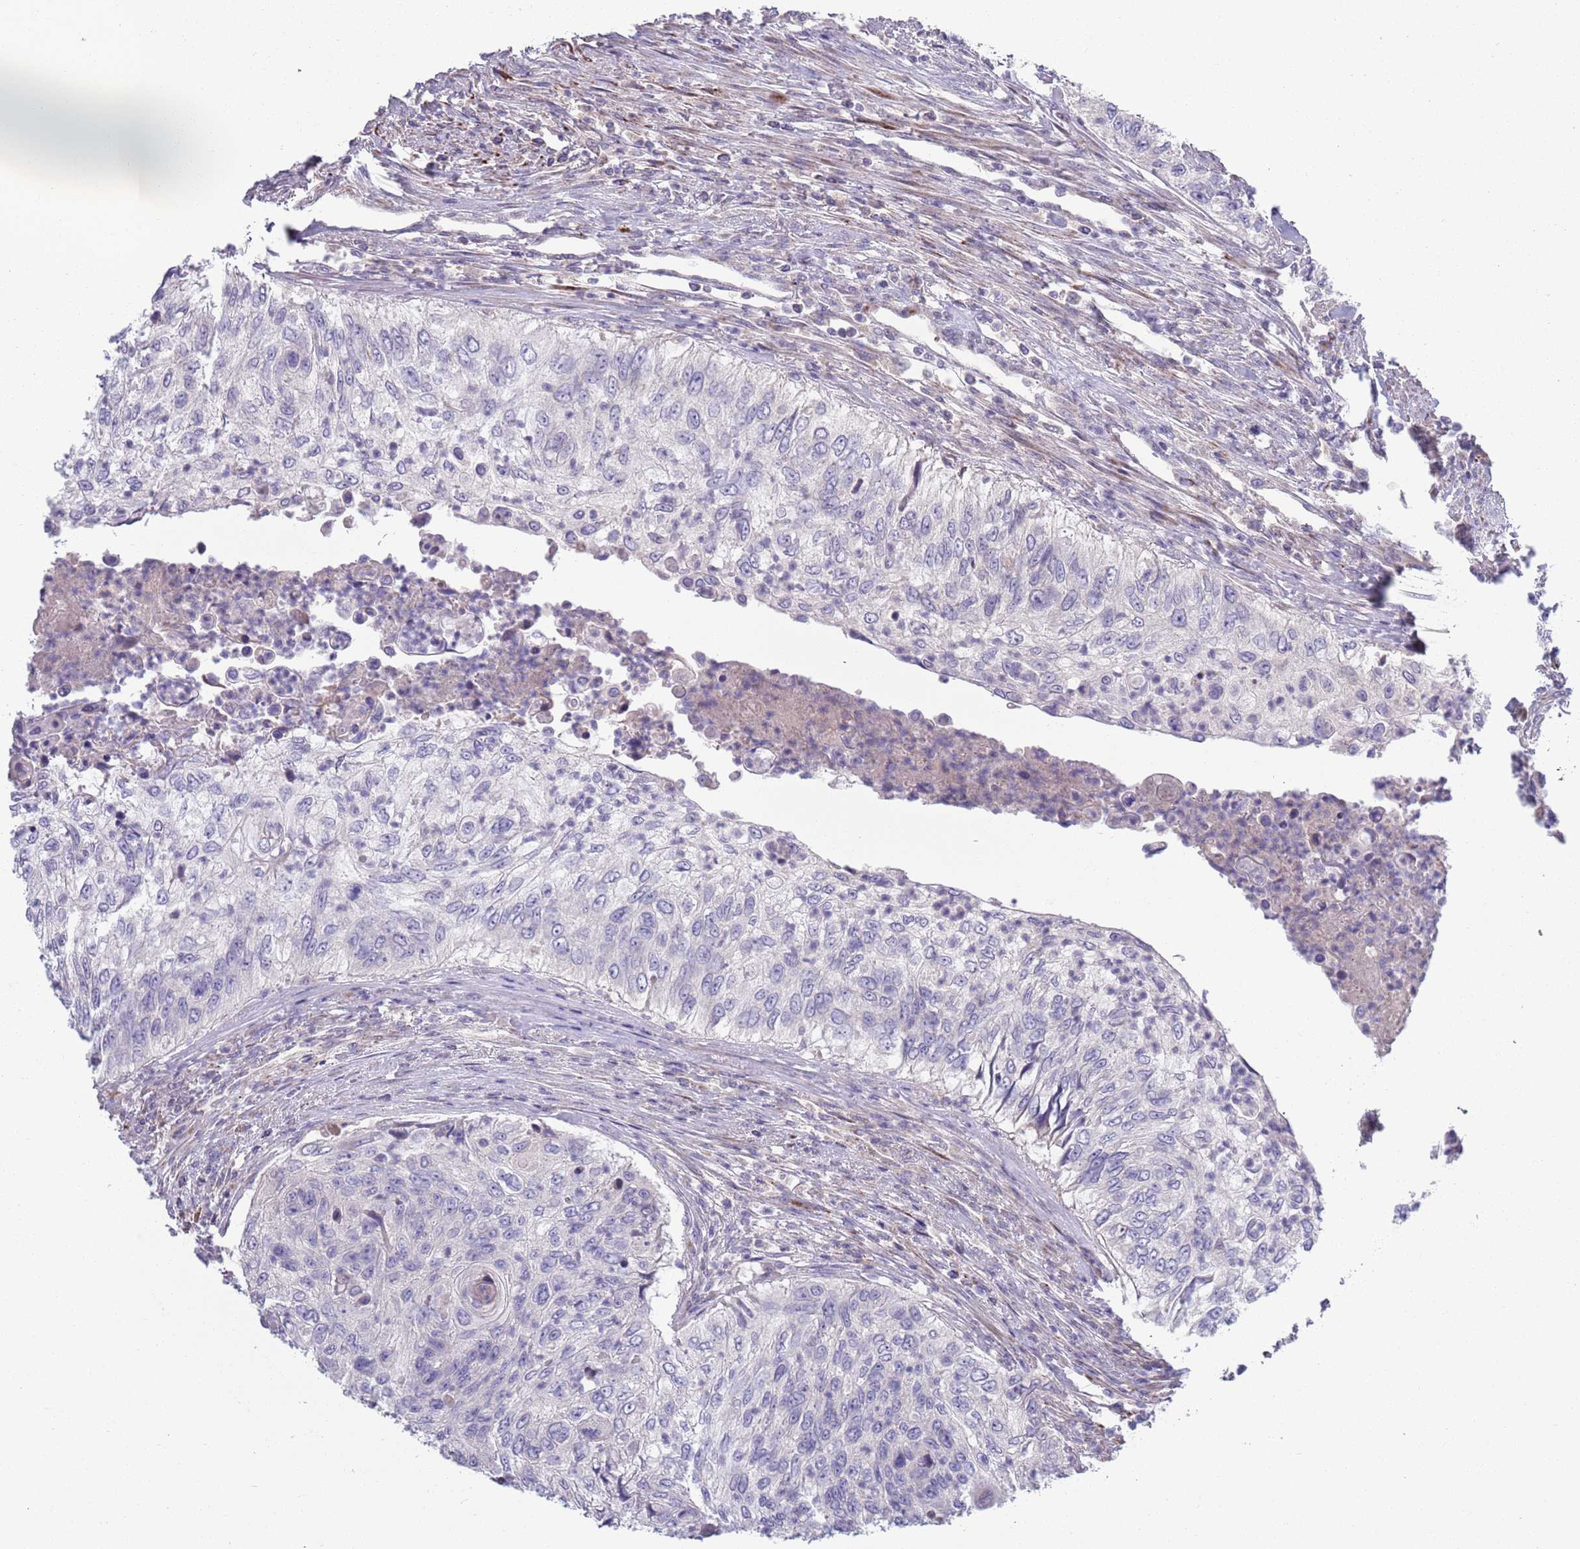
{"staining": {"intensity": "negative", "quantity": "none", "location": "none"}, "tissue": "urothelial cancer", "cell_type": "Tumor cells", "image_type": "cancer", "snomed": [{"axis": "morphology", "description": "Urothelial carcinoma, High grade"}, {"axis": "topography", "description": "Urinary bladder"}], "caption": "IHC image of human urothelial carcinoma (high-grade) stained for a protein (brown), which shows no expression in tumor cells. (DAB (3,3'-diaminobenzidine) immunohistochemistry visualized using brightfield microscopy, high magnification).", "gene": "TYW1", "patient": {"sex": "female", "age": 60}}